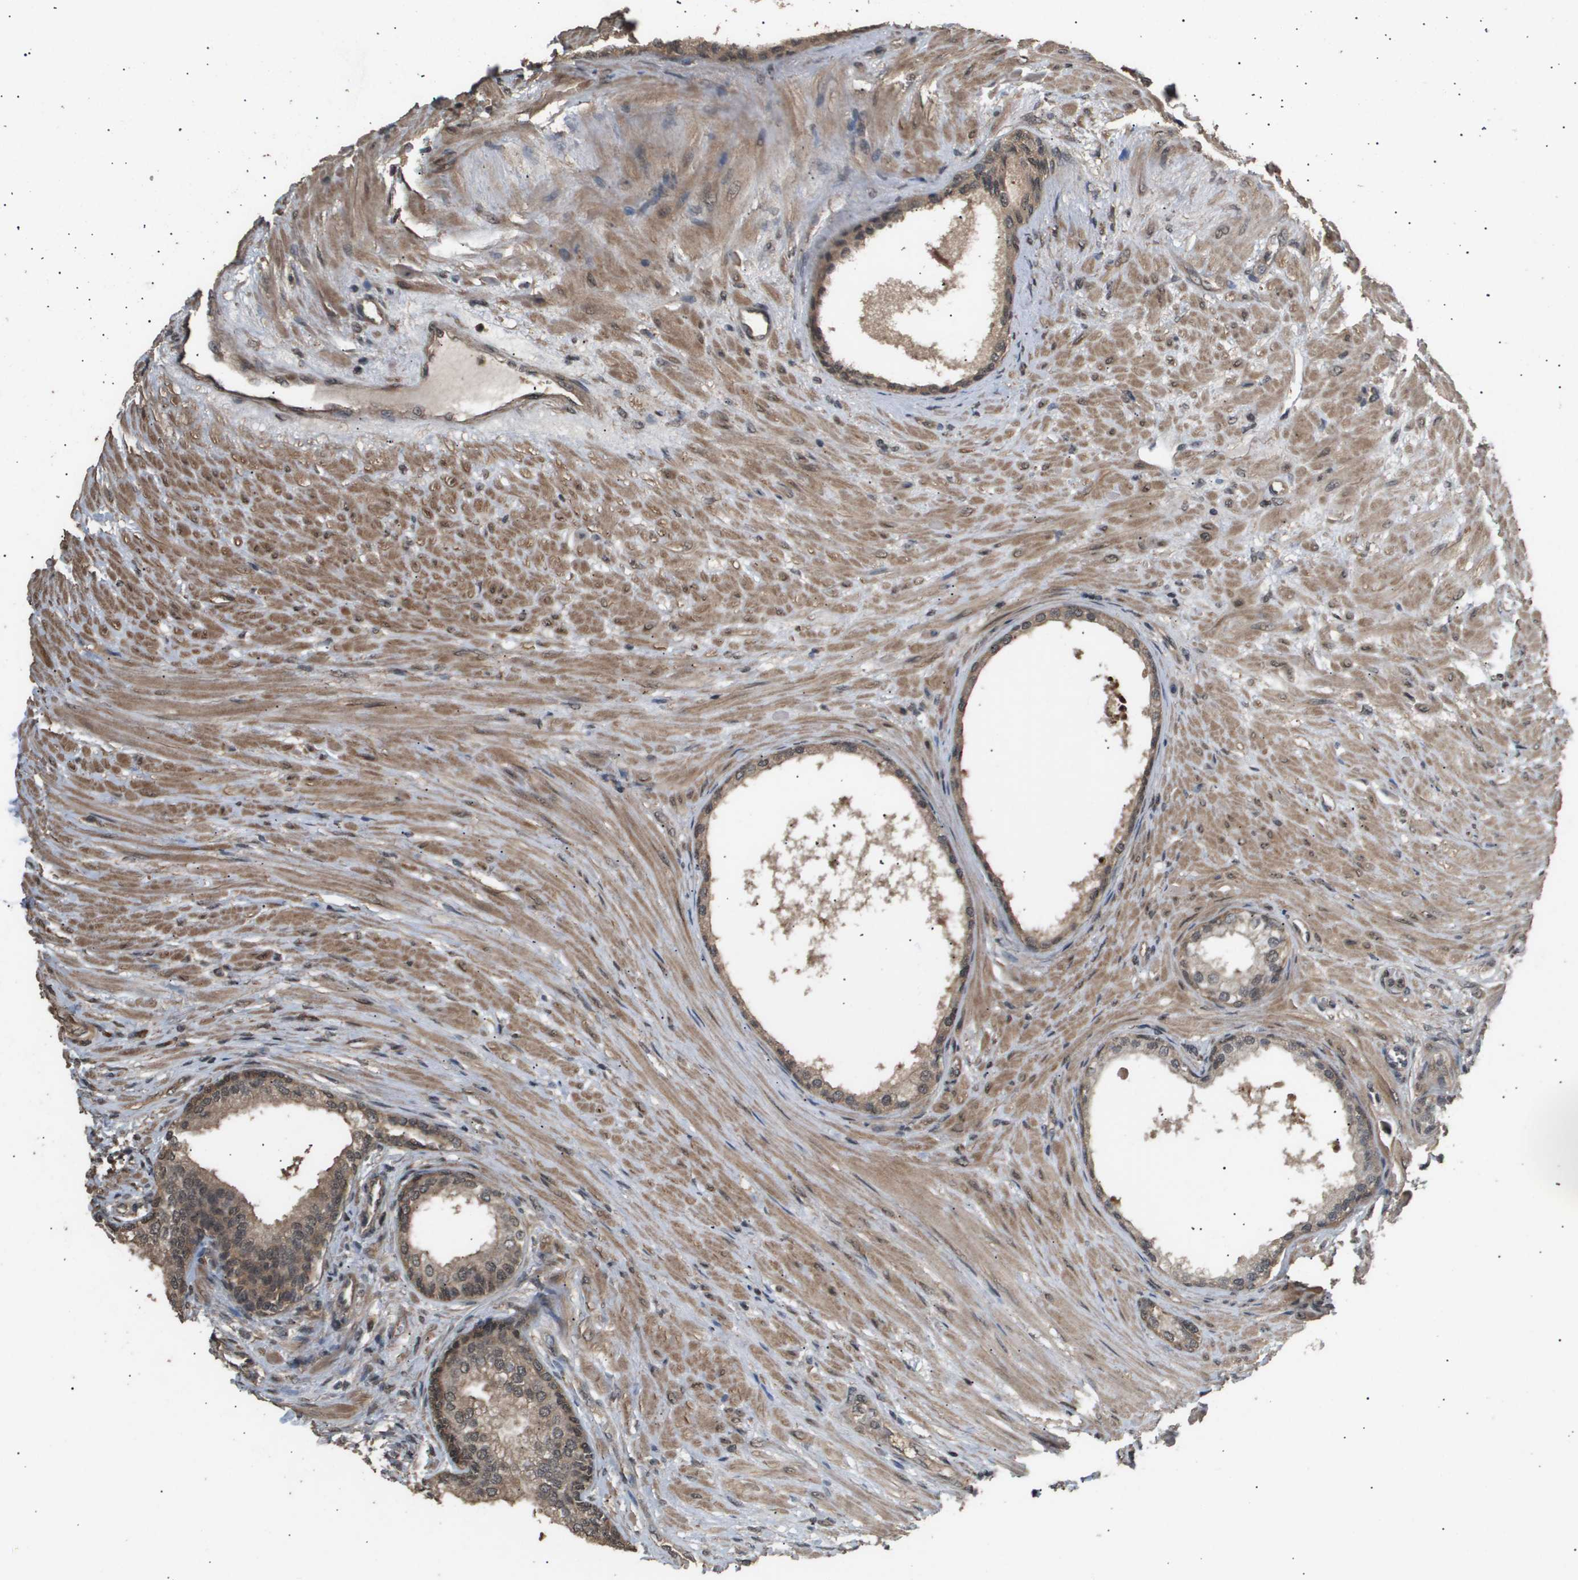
{"staining": {"intensity": "moderate", "quantity": ">75%", "location": "cytoplasmic/membranous"}, "tissue": "prostate", "cell_type": "Glandular cells", "image_type": "normal", "snomed": [{"axis": "morphology", "description": "Normal tissue, NOS"}, {"axis": "topography", "description": "Prostate"}], "caption": "Glandular cells demonstrate moderate cytoplasmic/membranous positivity in about >75% of cells in benign prostate.", "gene": "ING1", "patient": {"sex": "male", "age": 76}}